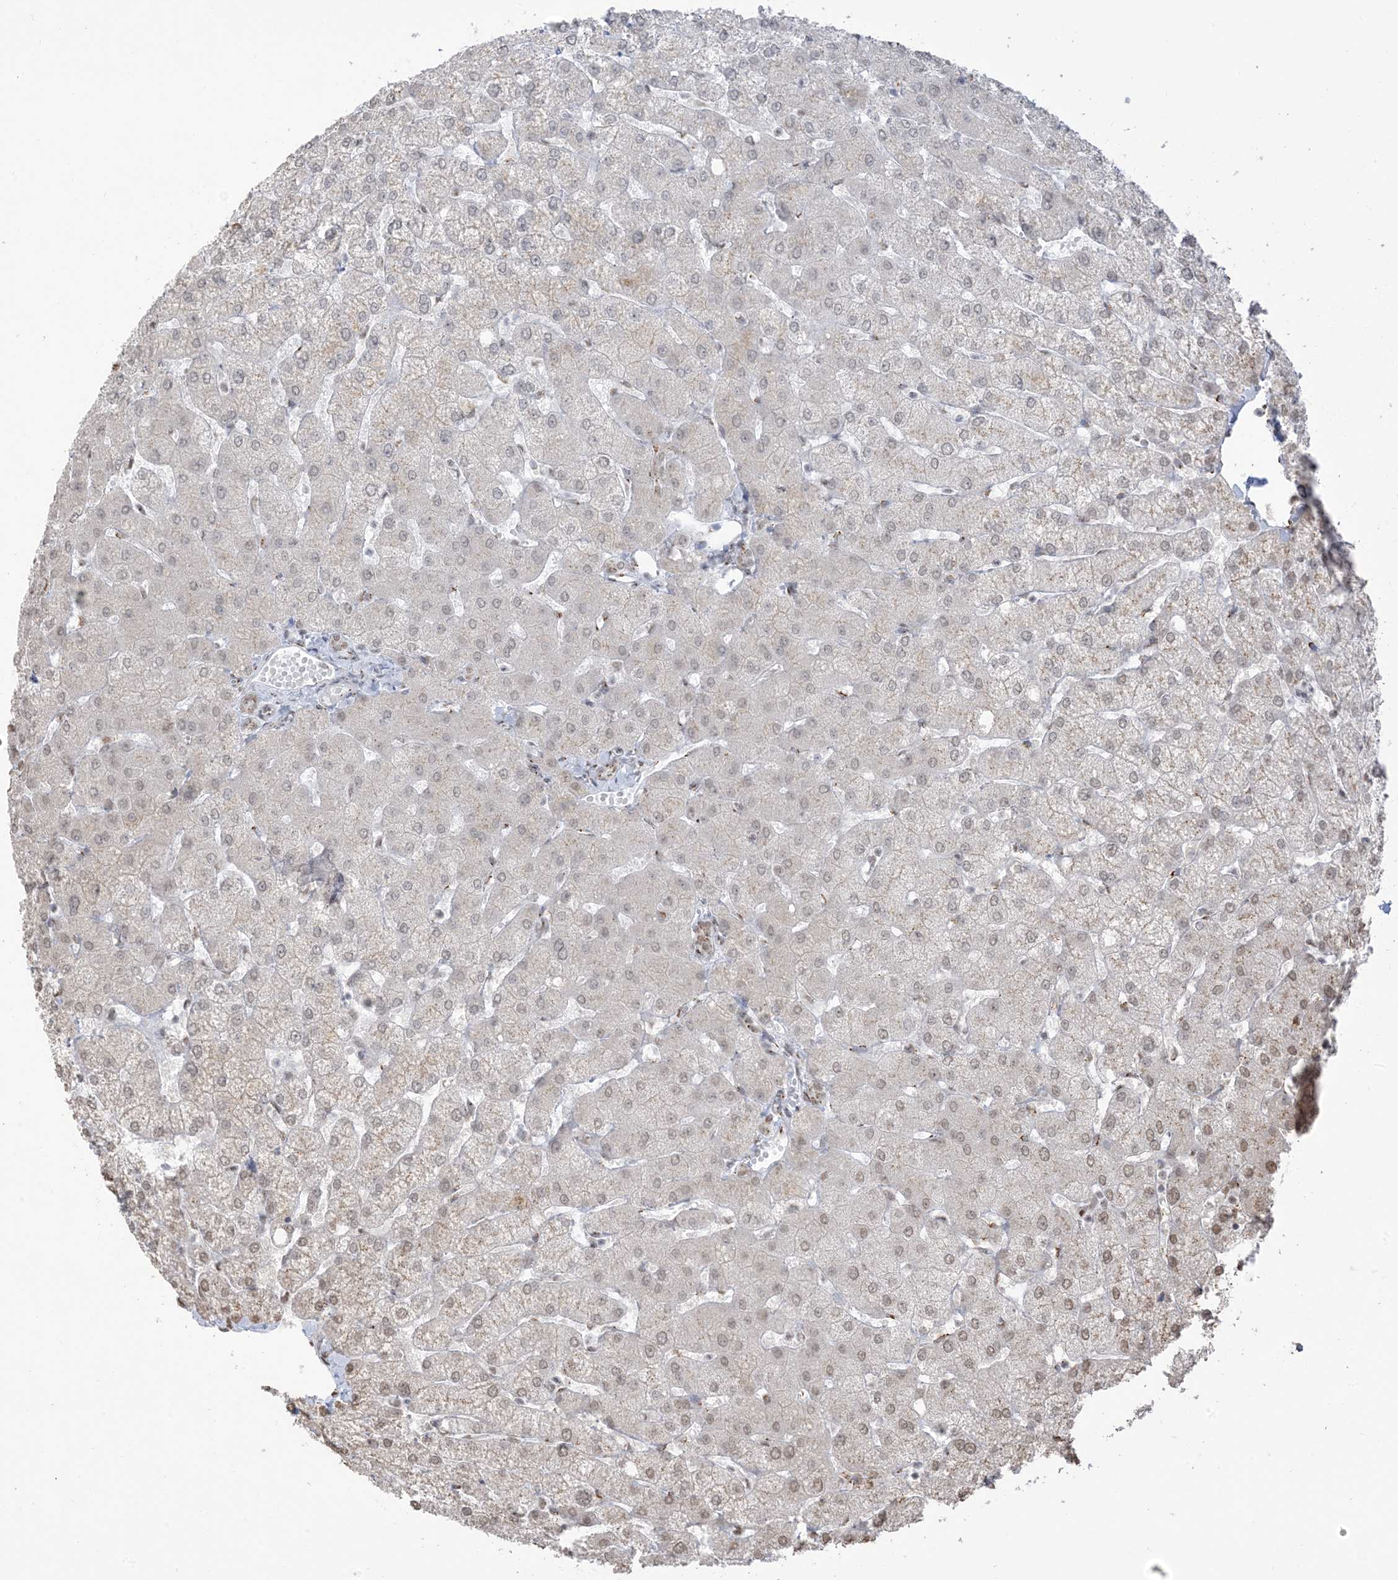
{"staining": {"intensity": "weak", "quantity": "25%-75%", "location": "cytoplasmic/membranous"}, "tissue": "liver", "cell_type": "Cholangiocytes", "image_type": "normal", "snomed": [{"axis": "morphology", "description": "Normal tissue, NOS"}, {"axis": "topography", "description": "Liver"}], "caption": "Weak cytoplasmic/membranous expression is appreciated in approximately 25%-75% of cholangiocytes in unremarkable liver.", "gene": "GPR107", "patient": {"sex": "female", "age": 54}}